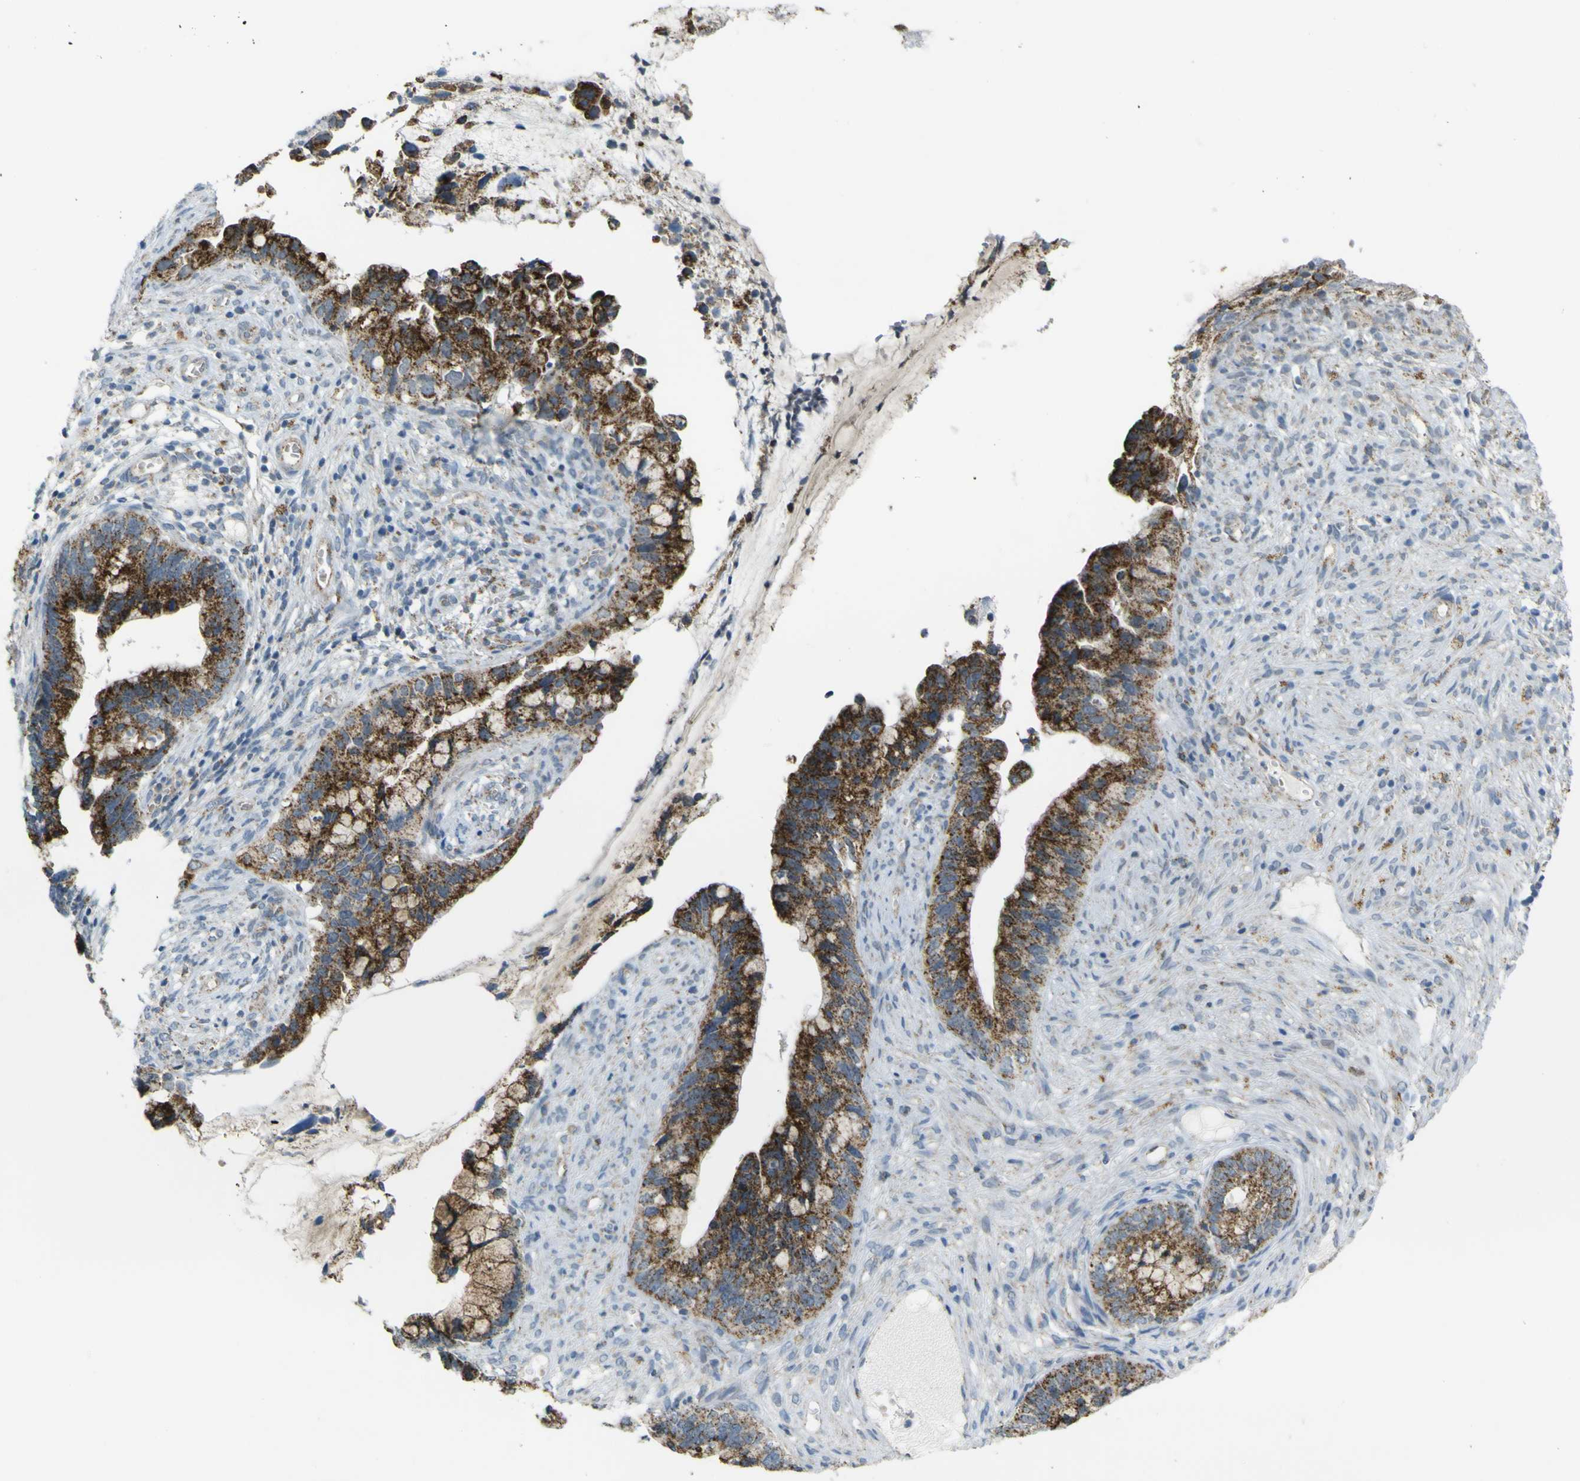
{"staining": {"intensity": "strong", "quantity": ">75%", "location": "cytoplasmic/membranous"}, "tissue": "cervical cancer", "cell_type": "Tumor cells", "image_type": "cancer", "snomed": [{"axis": "morphology", "description": "Adenocarcinoma, NOS"}, {"axis": "topography", "description": "Cervix"}], "caption": "Immunohistochemistry image of neoplastic tissue: human cervical cancer (adenocarcinoma) stained using immunohistochemistry exhibits high levels of strong protein expression localized specifically in the cytoplasmic/membranous of tumor cells, appearing as a cytoplasmic/membranous brown color.", "gene": "ACBD5", "patient": {"sex": "female", "age": 44}}